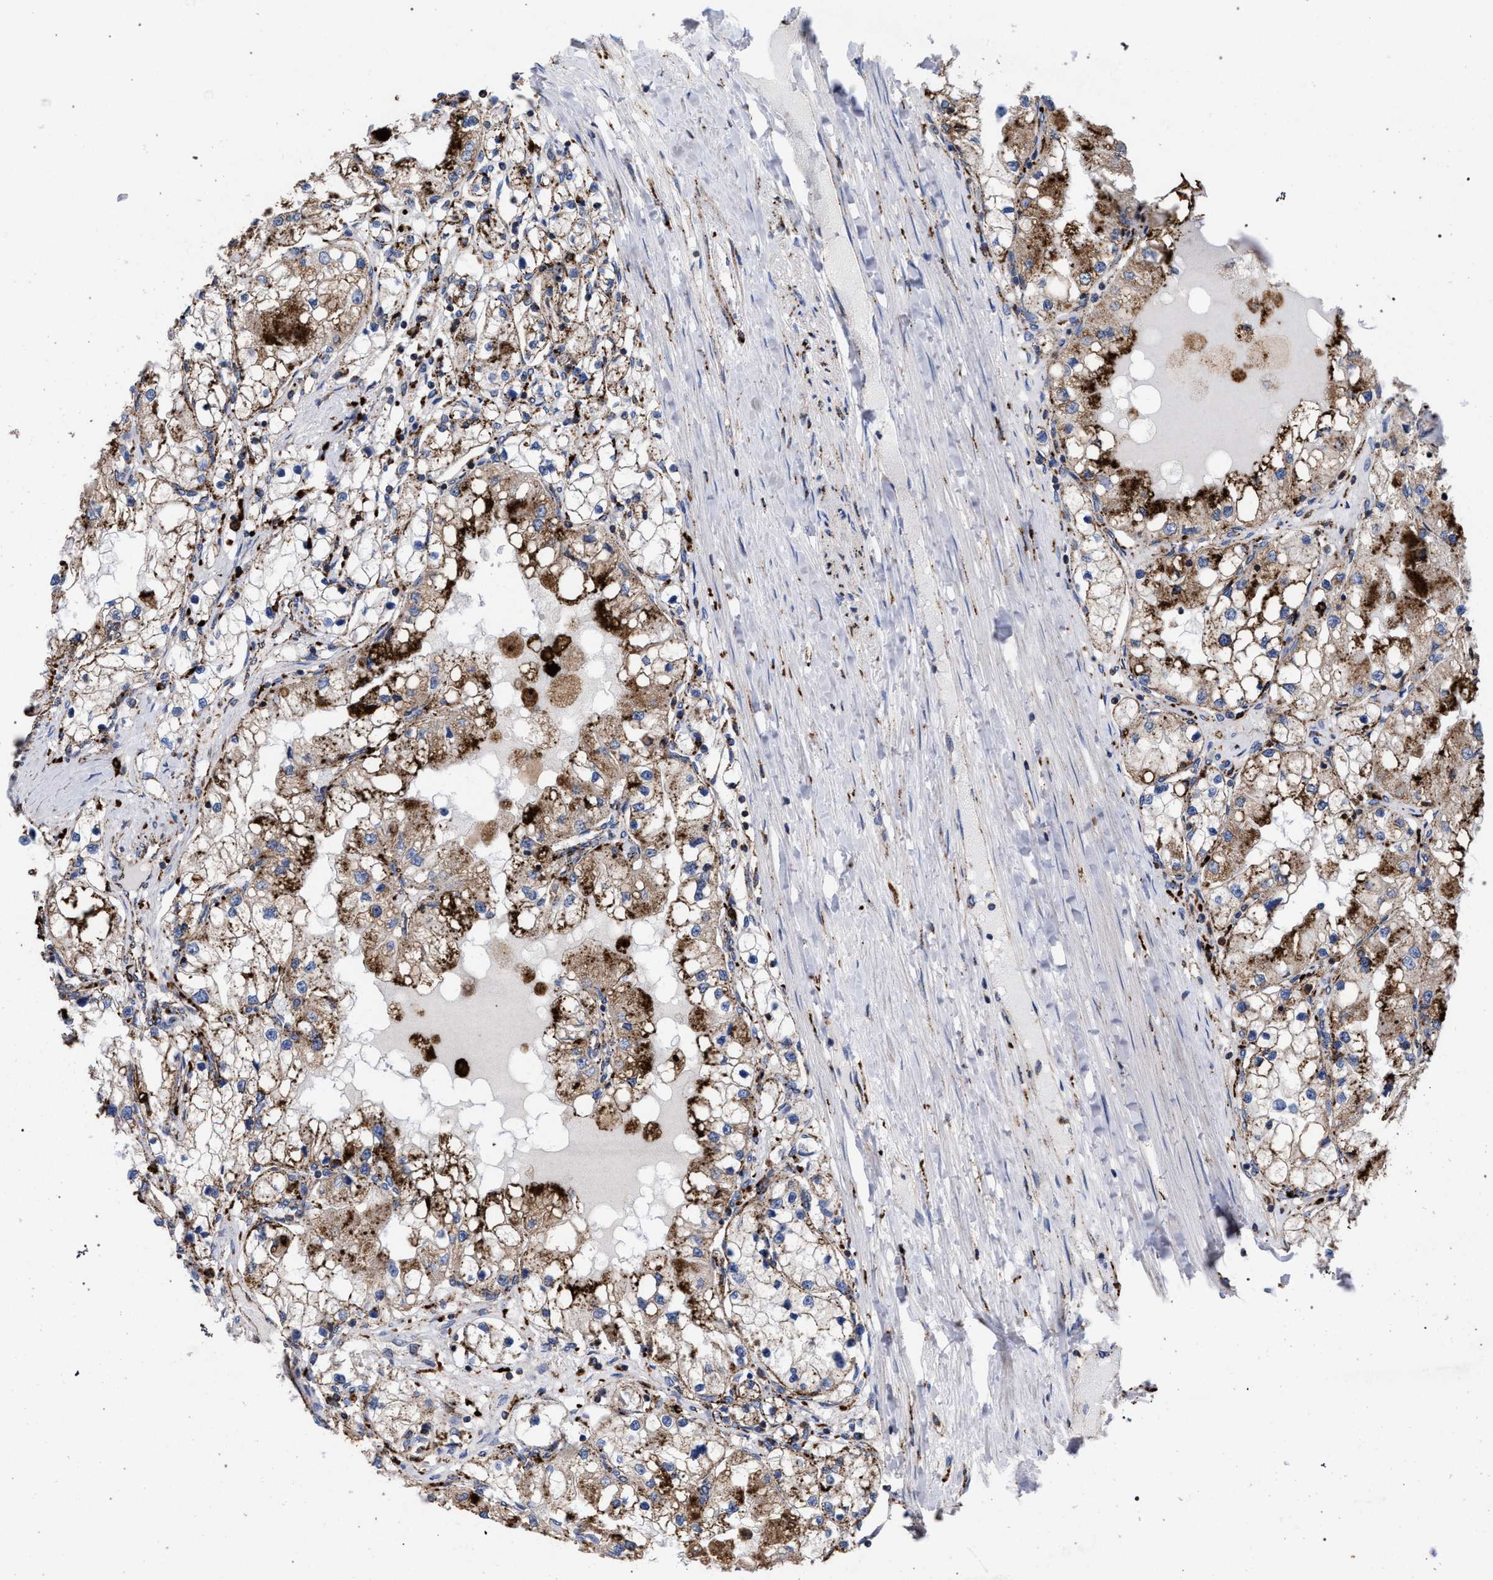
{"staining": {"intensity": "moderate", "quantity": ">75%", "location": "cytoplasmic/membranous"}, "tissue": "renal cancer", "cell_type": "Tumor cells", "image_type": "cancer", "snomed": [{"axis": "morphology", "description": "Adenocarcinoma, NOS"}, {"axis": "topography", "description": "Kidney"}], "caption": "Immunohistochemical staining of adenocarcinoma (renal) shows moderate cytoplasmic/membranous protein expression in approximately >75% of tumor cells. The staining was performed using DAB to visualize the protein expression in brown, while the nuclei were stained in blue with hematoxylin (Magnification: 20x).", "gene": "PPT1", "patient": {"sex": "male", "age": 68}}